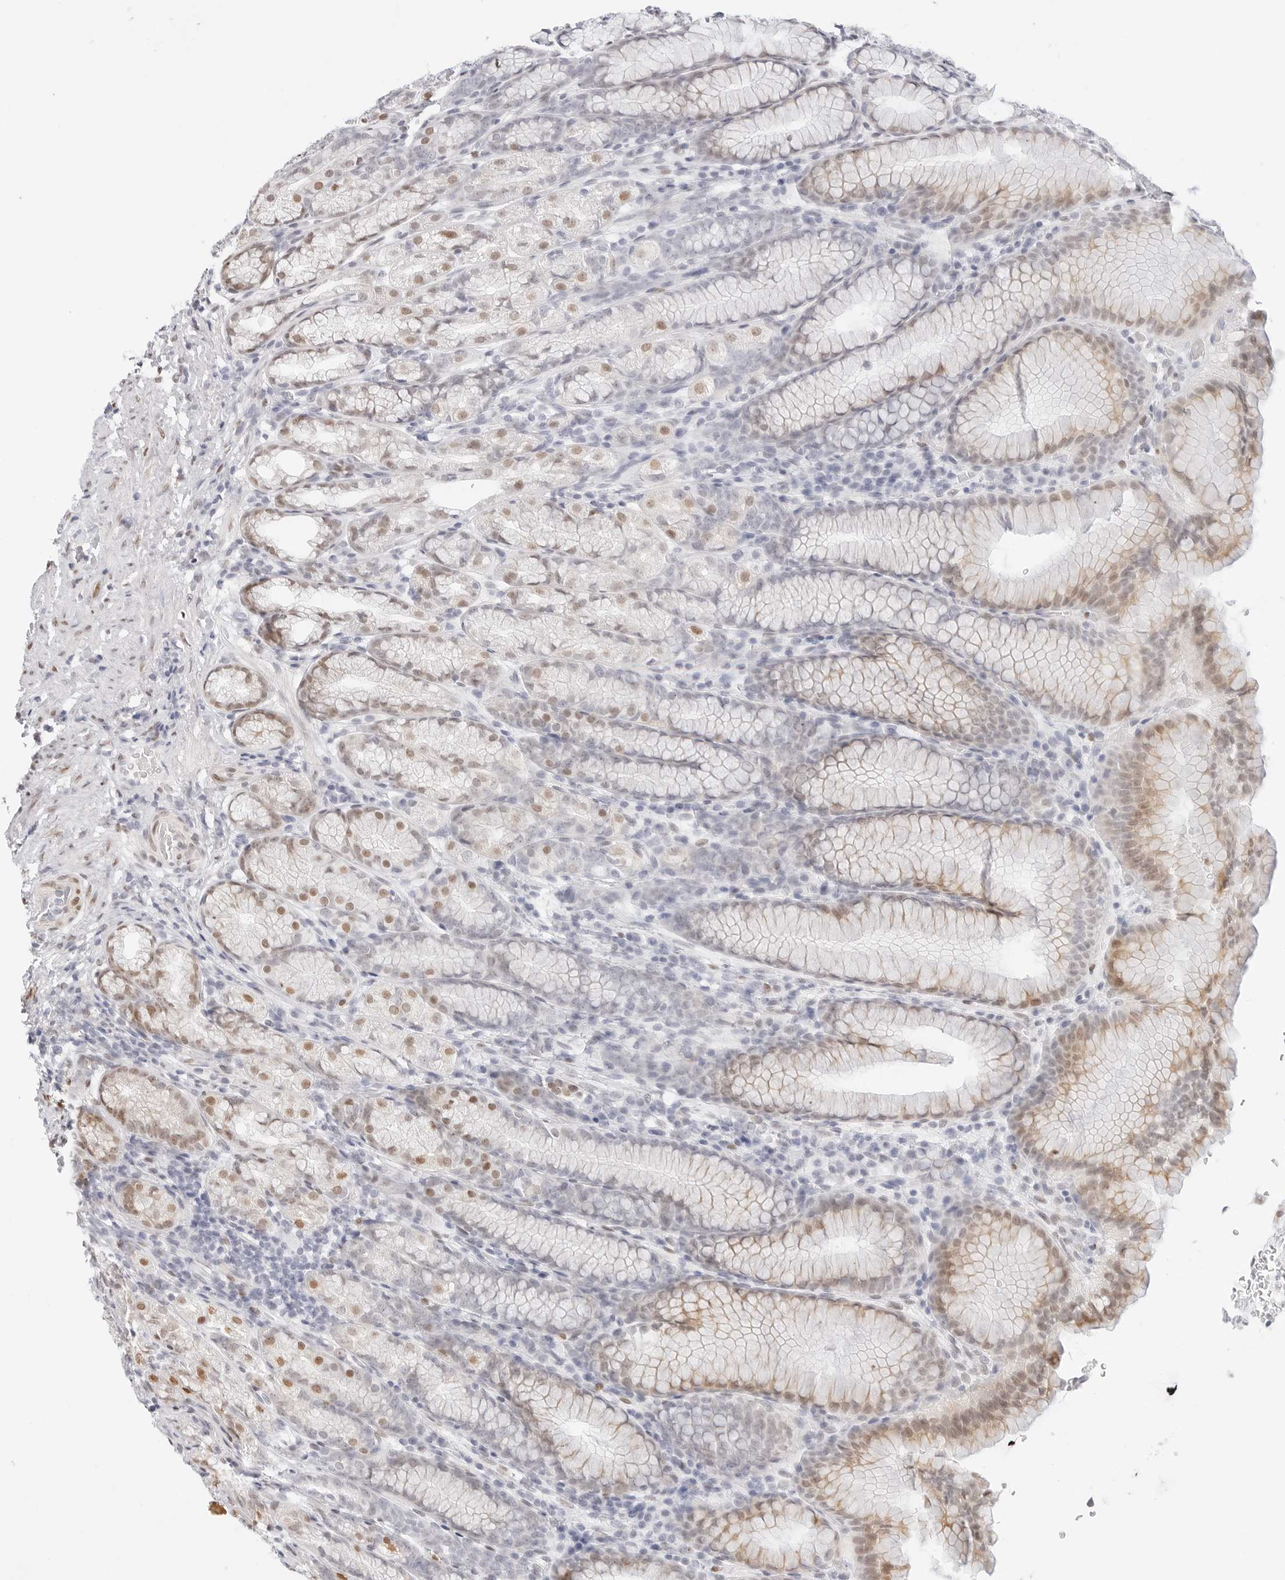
{"staining": {"intensity": "moderate", "quantity": "25%-75%", "location": "nuclear"}, "tissue": "stomach", "cell_type": "Glandular cells", "image_type": "normal", "snomed": [{"axis": "morphology", "description": "Normal tissue, NOS"}, {"axis": "topography", "description": "Stomach"}], "caption": "High-magnification brightfield microscopy of normal stomach stained with DAB (3,3'-diaminobenzidine) (brown) and counterstained with hematoxylin (blue). glandular cells exhibit moderate nuclear positivity is present in about25%-75% of cells.", "gene": "SPIDR", "patient": {"sex": "male", "age": 42}}